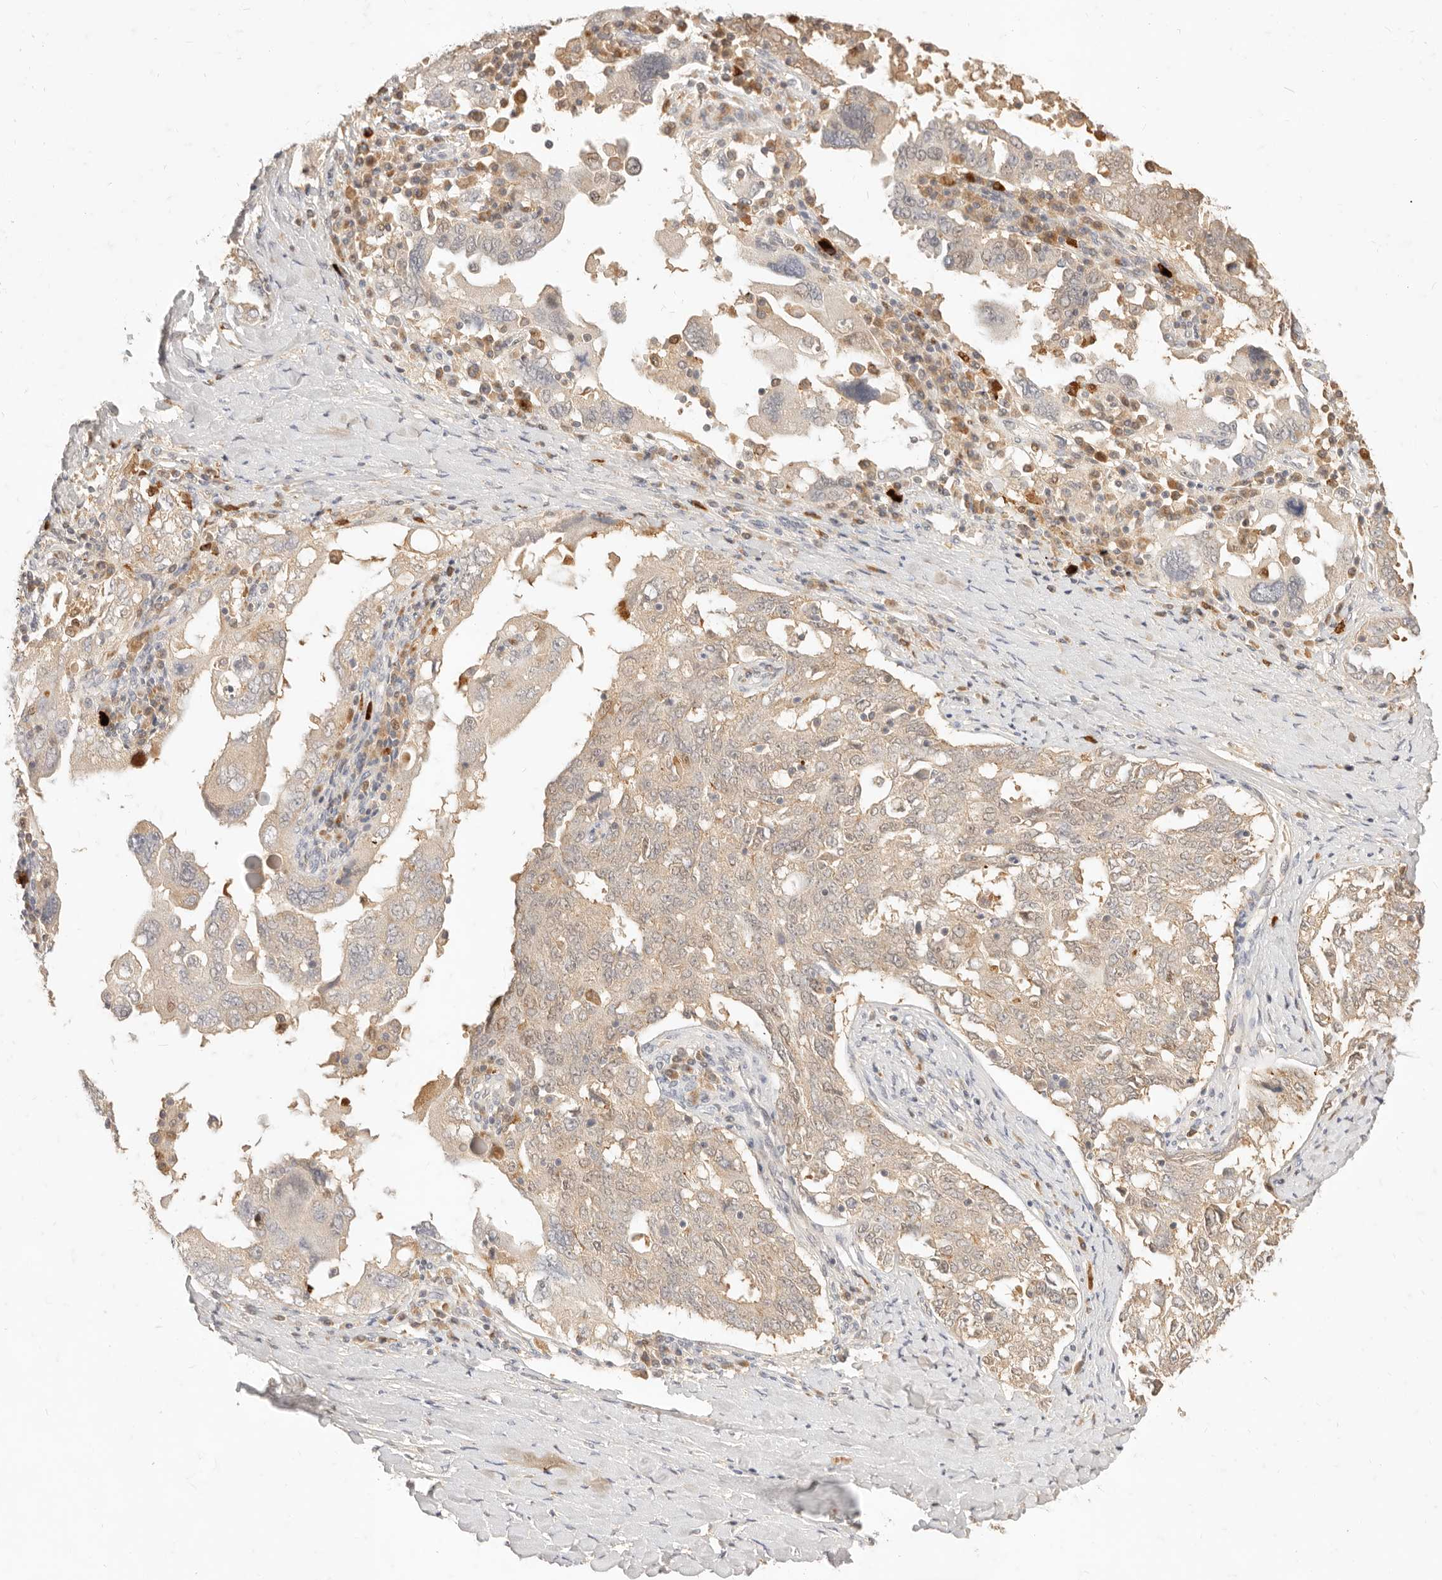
{"staining": {"intensity": "weak", "quantity": "25%-75%", "location": "cytoplasmic/membranous"}, "tissue": "ovarian cancer", "cell_type": "Tumor cells", "image_type": "cancer", "snomed": [{"axis": "morphology", "description": "Carcinoma, endometroid"}, {"axis": "topography", "description": "Ovary"}], "caption": "A brown stain labels weak cytoplasmic/membranous positivity of a protein in human ovarian cancer tumor cells.", "gene": "TMTC2", "patient": {"sex": "female", "age": 62}}